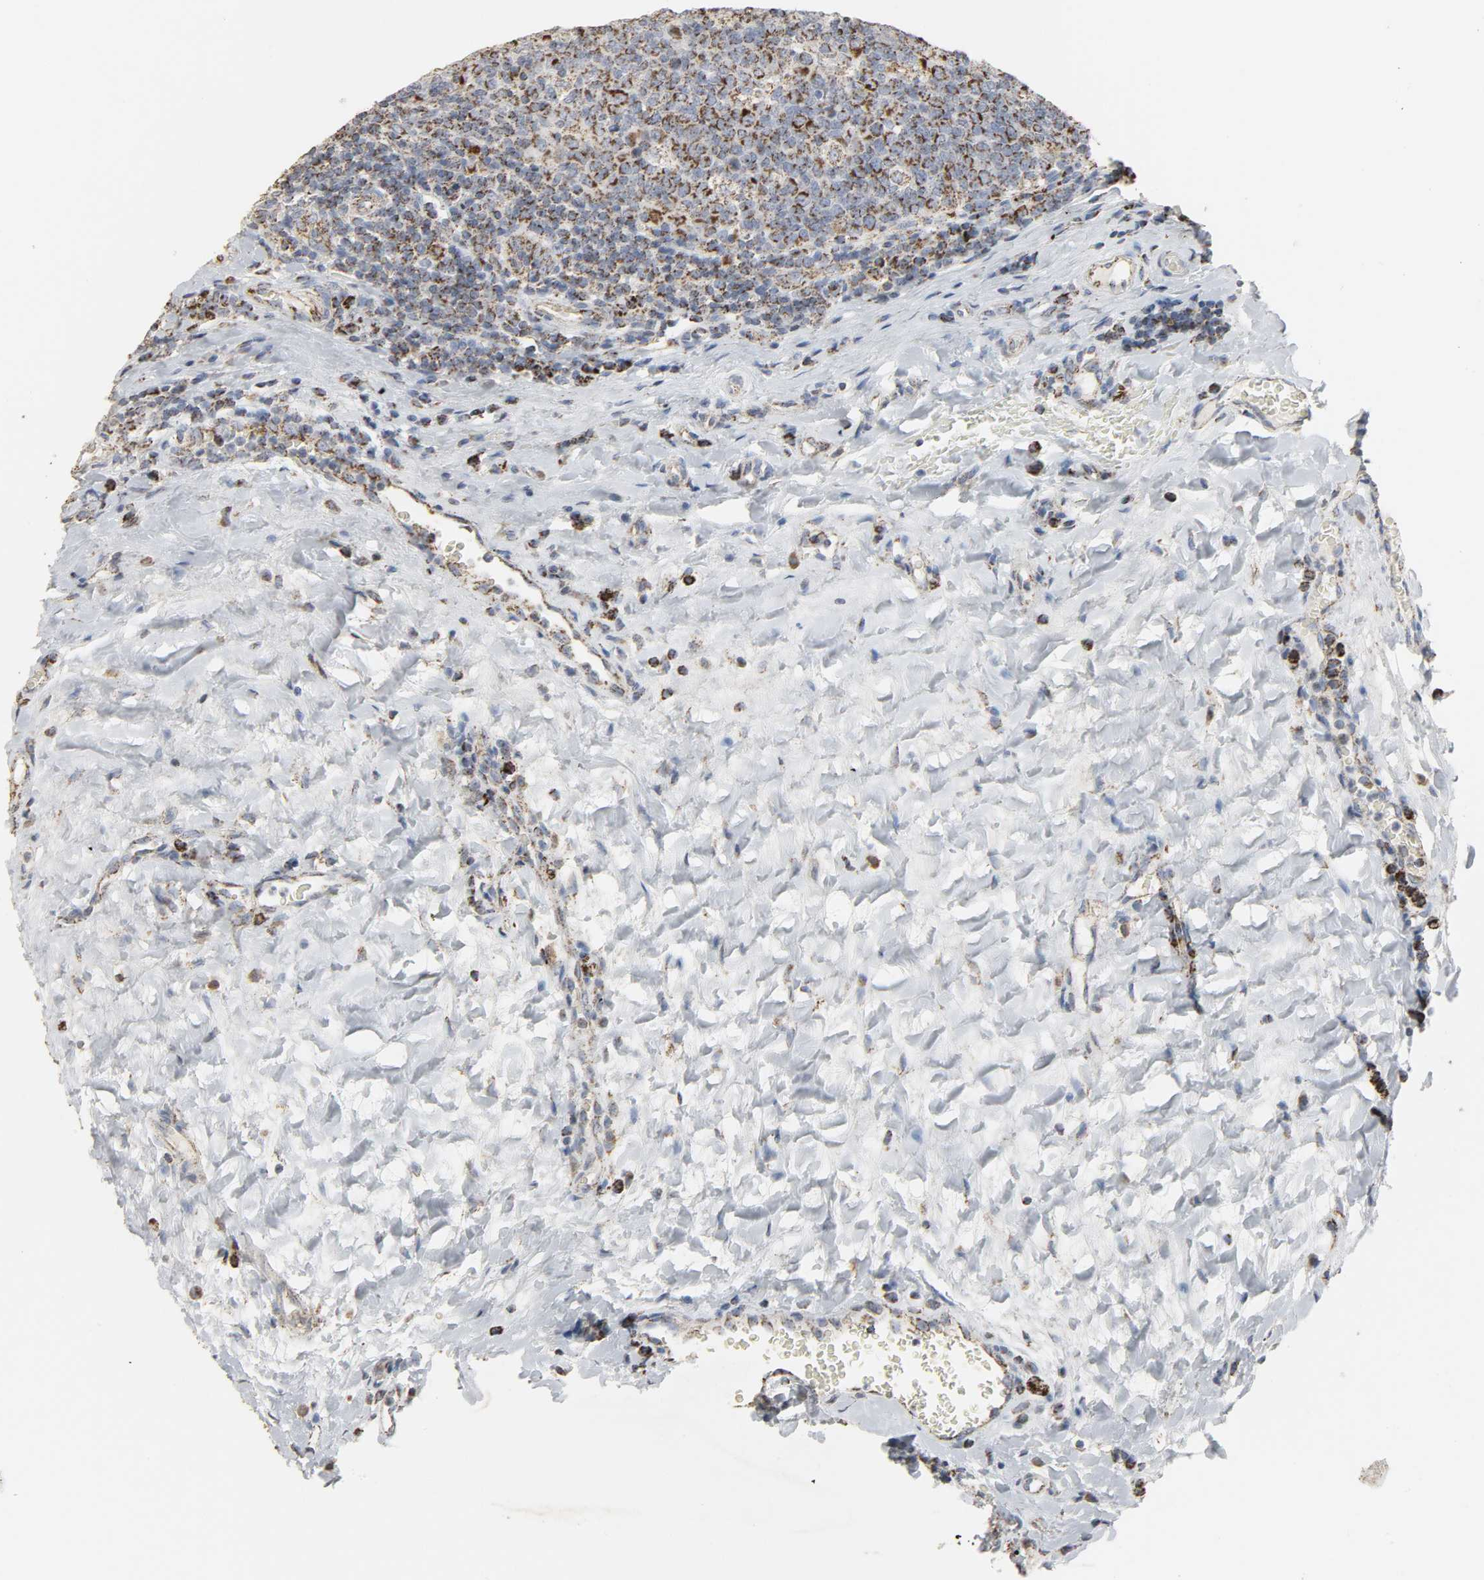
{"staining": {"intensity": "moderate", "quantity": "25%-75%", "location": "cytoplasmic/membranous"}, "tissue": "tonsil", "cell_type": "Non-germinal center cells", "image_type": "normal", "snomed": [{"axis": "morphology", "description": "Normal tissue, NOS"}, {"axis": "topography", "description": "Tonsil"}], "caption": "Immunohistochemical staining of benign tonsil displays medium levels of moderate cytoplasmic/membranous staining in approximately 25%-75% of non-germinal center cells.", "gene": "ACAT1", "patient": {"sex": "male", "age": 17}}